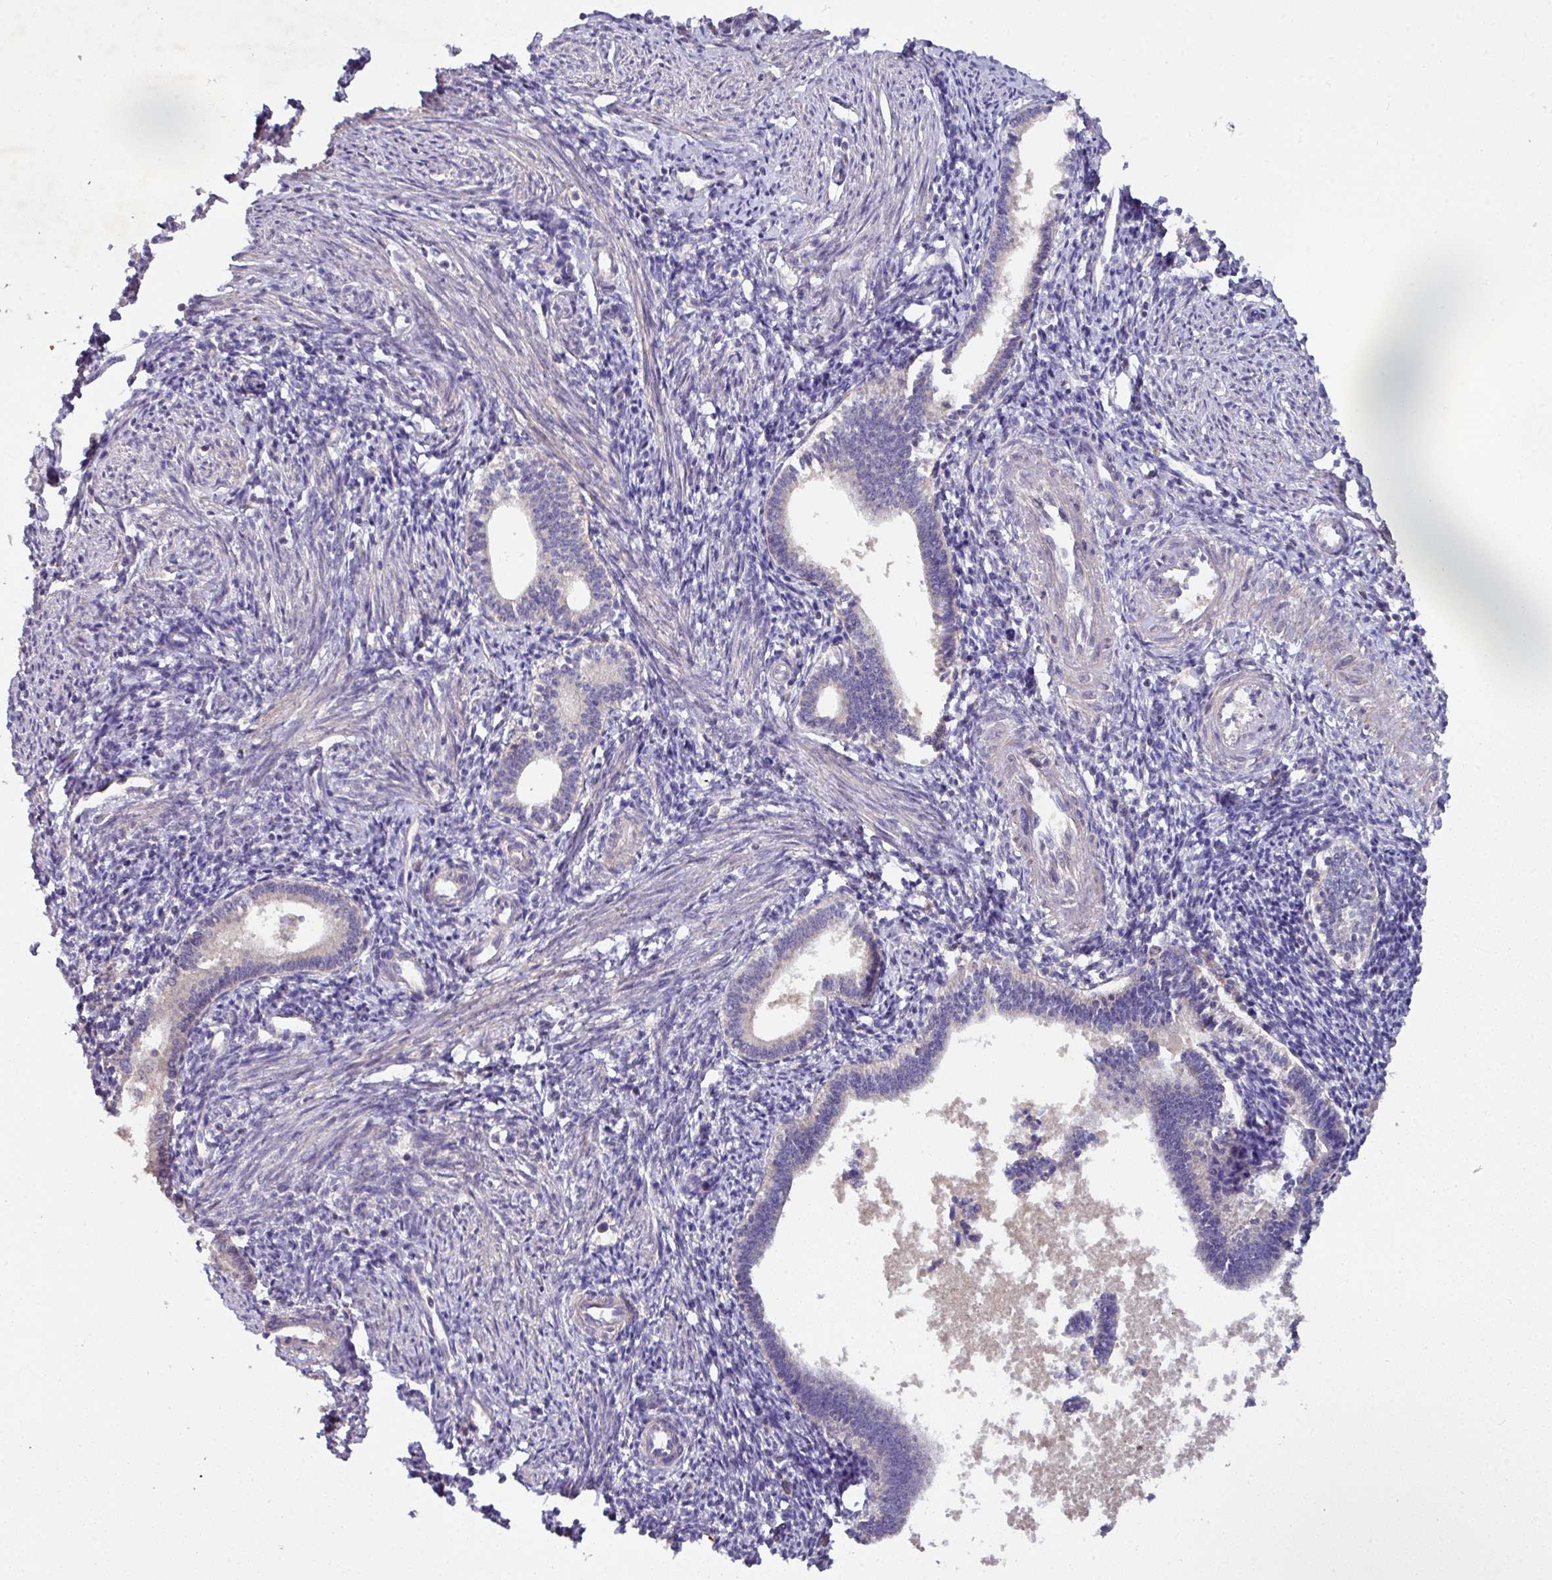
{"staining": {"intensity": "negative", "quantity": "none", "location": "none"}, "tissue": "endometrium", "cell_type": "Cells in endometrial stroma", "image_type": "normal", "snomed": [{"axis": "morphology", "description": "Normal tissue, NOS"}, {"axis": "topography", "description": "Endometrium"}], "caption": "Protein analysis of benign endometrium exhibits no significant expression in cells in endometrial stroma. The staining was performed using DAB (3,3'-diaminobenzidine) to visualize the protein expression in brown, while the nuclei were stained in blue with hematoxylin (Magnification: 20x).", "gene": "AEBP2", "patient": {"sex": "female", "age": 41}}